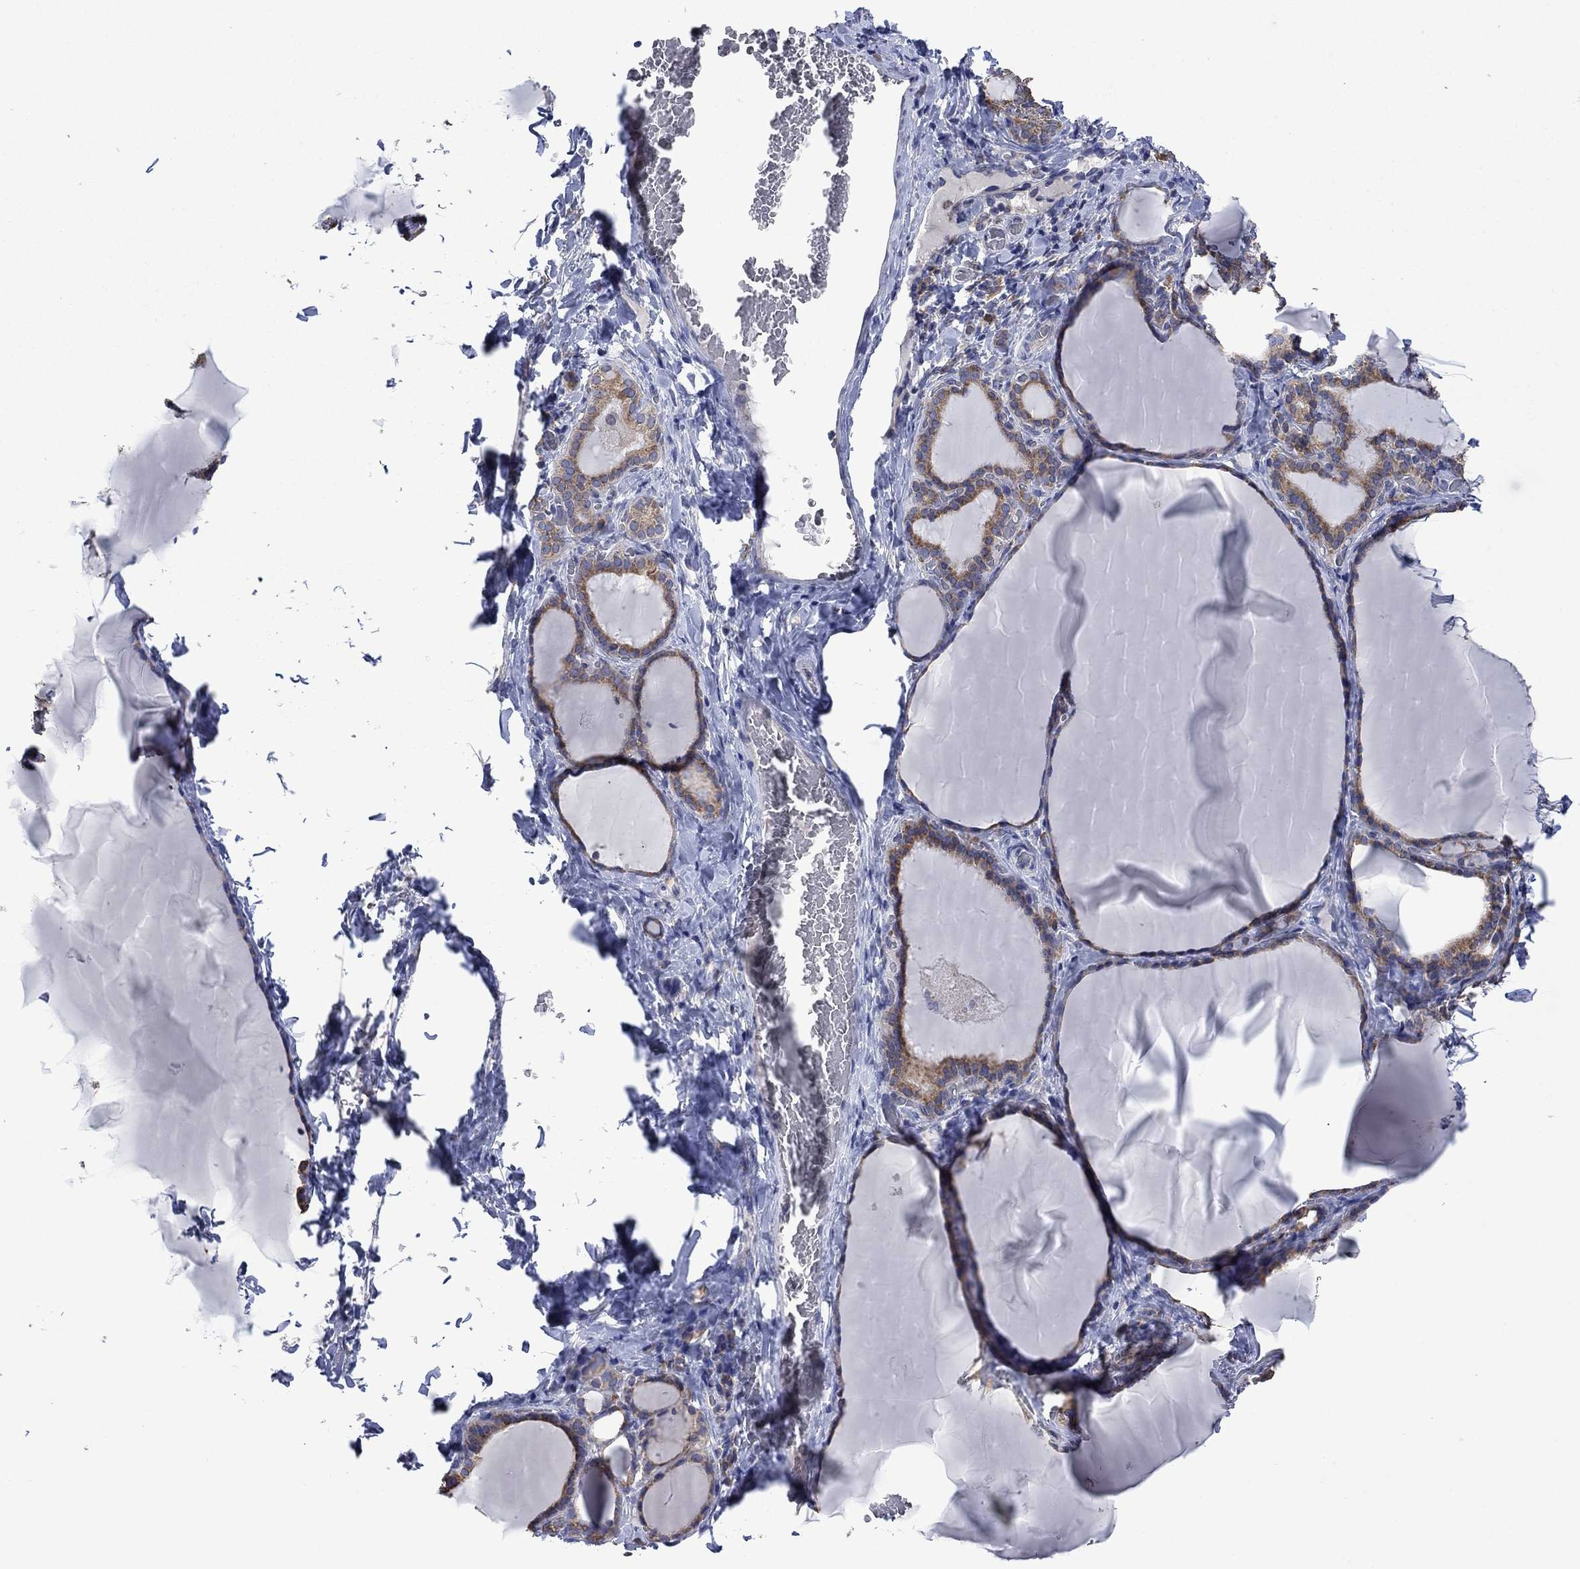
{"staining": {"intensity": "moderate", "quantity": ">75%", "location": "cytoplasmic/membranous"}, "tissue": "thyroid gland", "cell_type": "Glandular cells", "image_type": "normal", "snomed": [{"axis": "morphology", "description": "Normal tissue, NOS"}, {"axis": "morphology", "description": "Hyperplasia, NOS"}, {"axis": "topography", "description": "Thyroid gland"}], "caption": "DAB (3,3'-diaminobenzidine) immunohistochemical staining of unremarkable human thyroid gland reveals moderate cytoplasmic/membranous protein expression in about >75% of glandular cells.", "gene": "FURIN", "patient": {"sex": "female", "age": 27}}